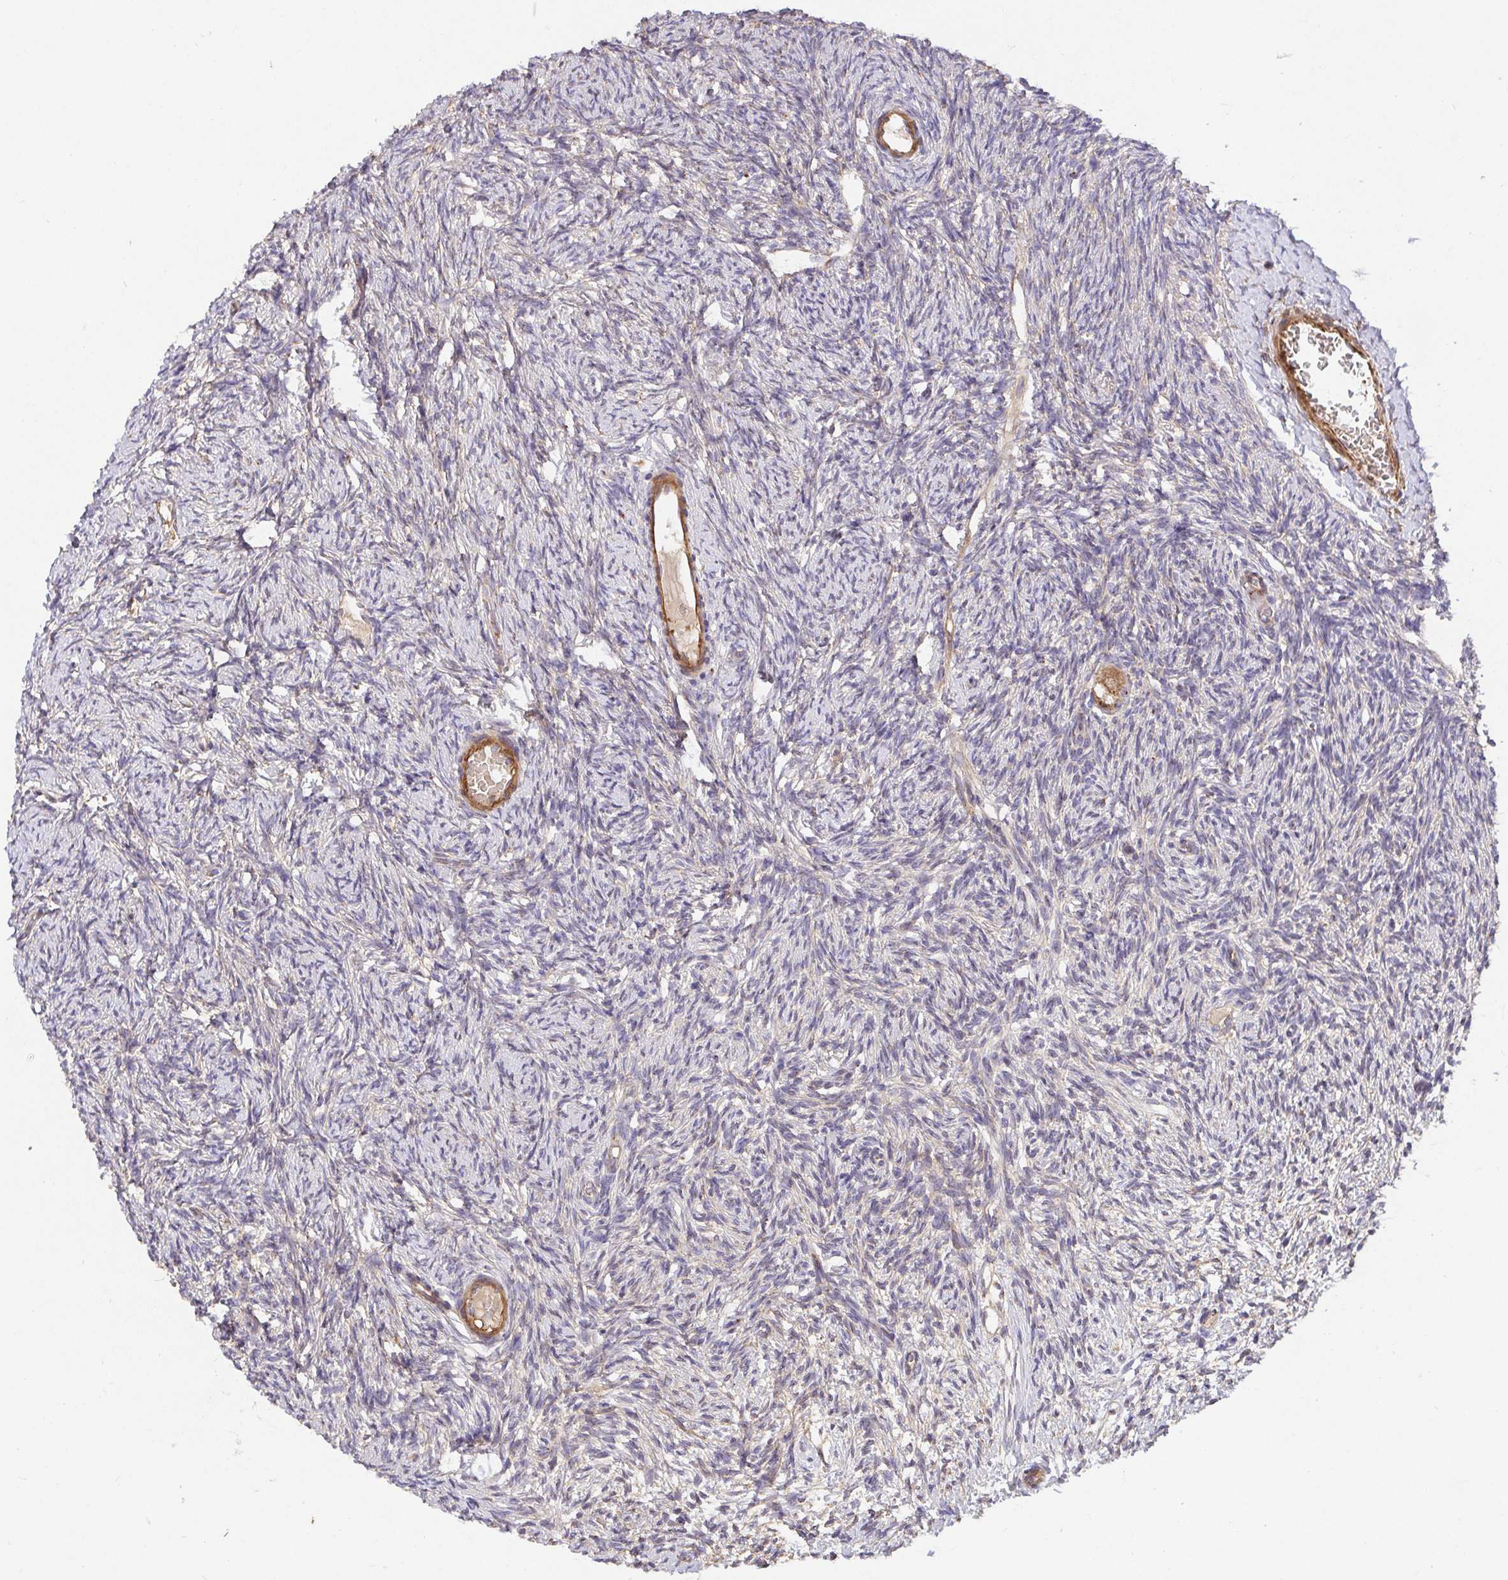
{"staining": {"intensity": "weak", "quantity": "25%-75%", "location": "cytoplasmic/membranous"}, "tissue": "ovary", "cell_type": "Ovarian stroma cells", "image_type": "normal", "snomed": [{"axis": "morphology", "description": "Normal tissue, NOS"}, {"axis": "topography", "description": "Ovary"}], "caption": "Immunohistochemistry staining of unremarkable ovary, which shows low levels of weak cytoplasmic/membranous staining in about 25%-75% of ovarian stroma cells indicating weak cytoplasmic/membranous protein expression. The staining was performed using DAB (3,3'-diaminobenzidine) (brown) for protein detection and nuclei were counterstained in hematoxylin (blue).", "gene": "TM9SF4", "patient": {"sex": "female", "age": 33}}